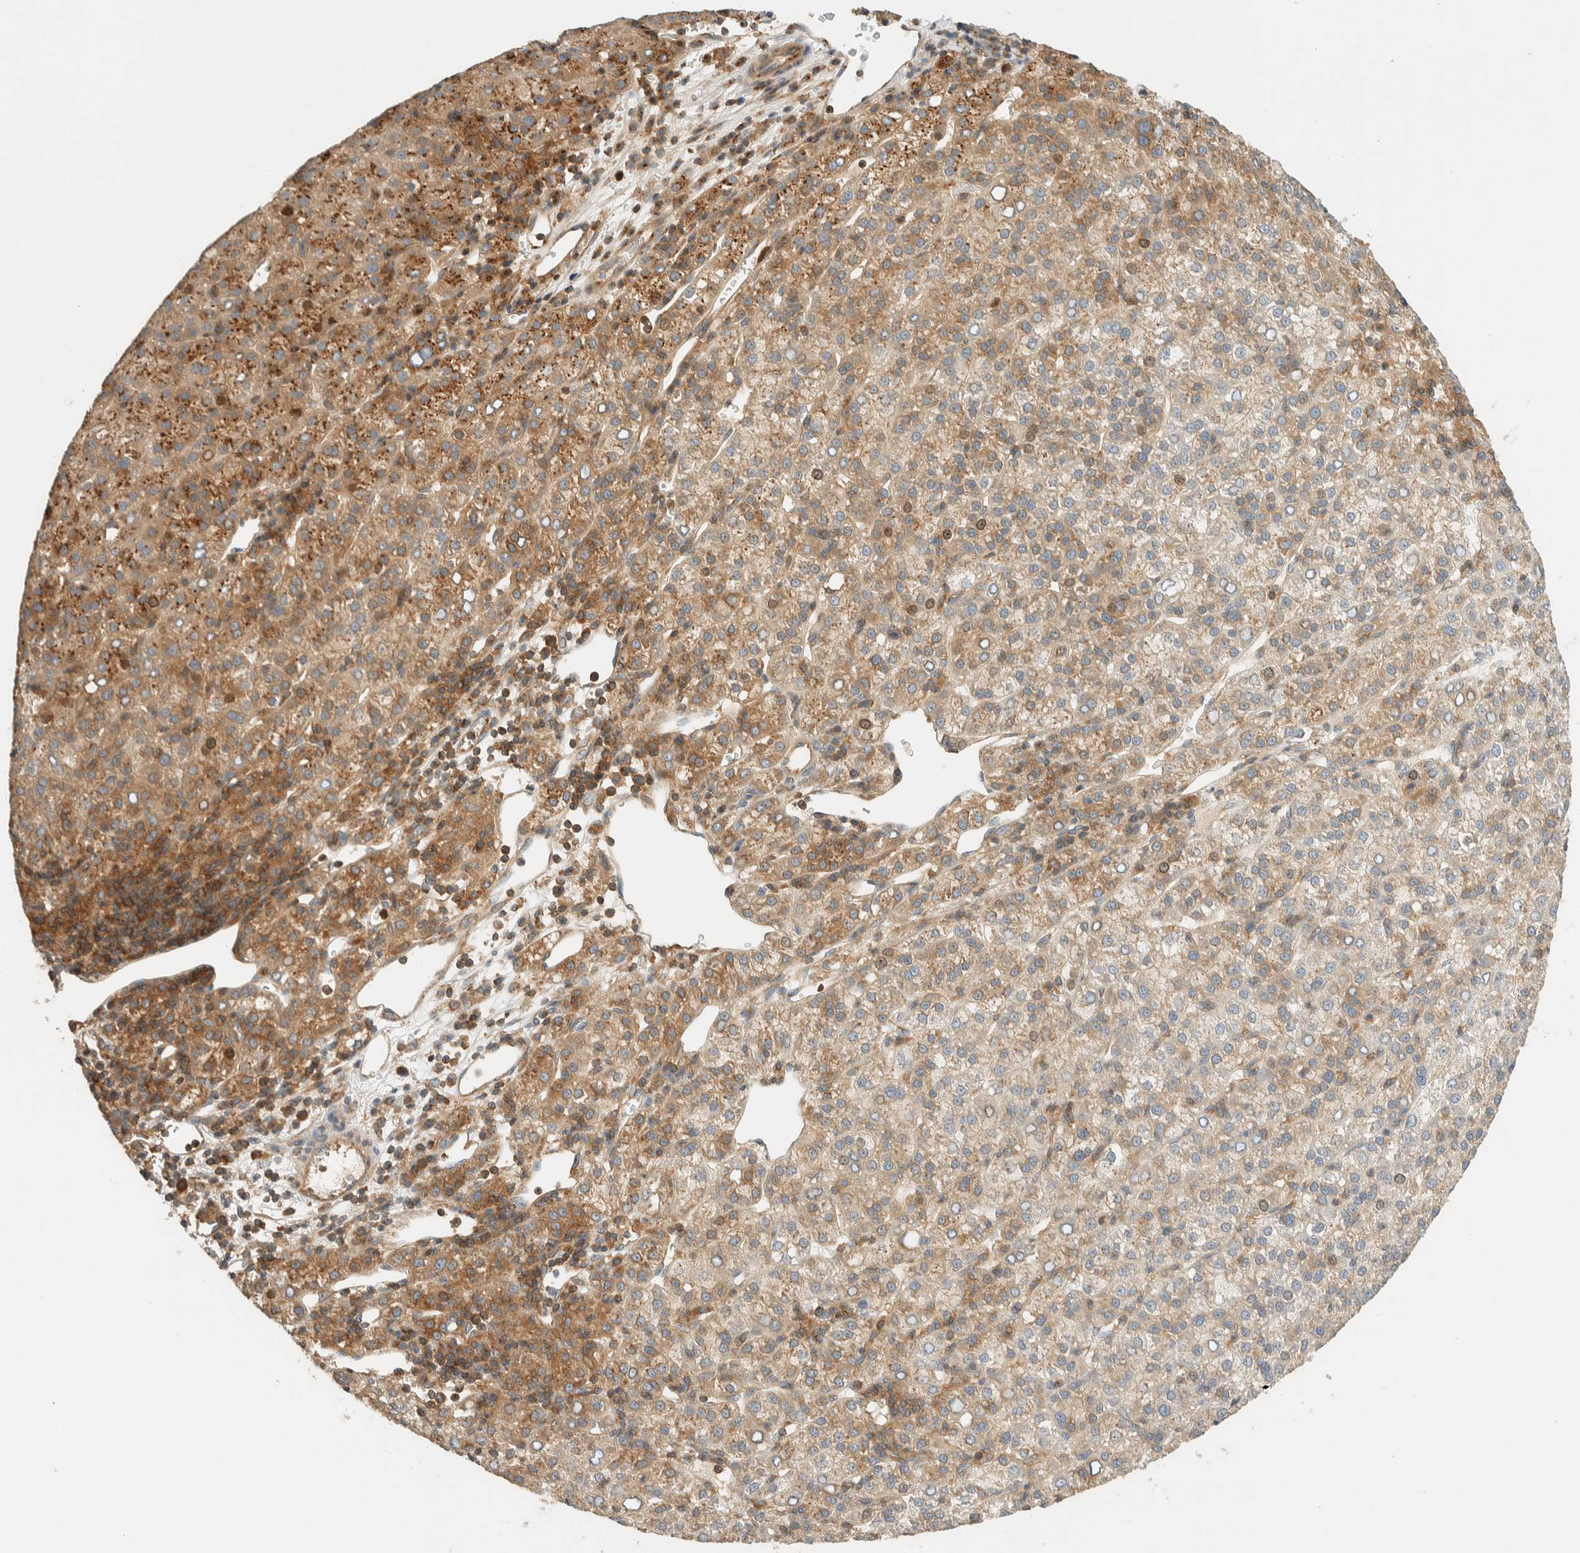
{"staining": {"intensity": "moderate", "quantity": "25%-75%", "location": "cytoplasmic/membranous"}, "tissue": "liver cancer", "cell_type": "Tumor cells", "image_type": "cancer", "snomed": [{"axis": "morphology", "description": "Carcinoma, Hepatocellular, NOS"}, {"axis": "topography", "description": "Liver"}], "caption": "Immunohistochemistry staining of liver hepatocellular carcinoma, which reveals medium levels of moderate cytoplasmic/membranous expression in about 25%-75% of tumor cells indicating moderate cytoplasmic/membranous protein staining. The staining was performed using DAB (brown) for protein detection and nuclei were counterstained in hematoxylin (blue).", "gene": "ARFGEF1", "patient": {"sex": "female", "age": 58}}